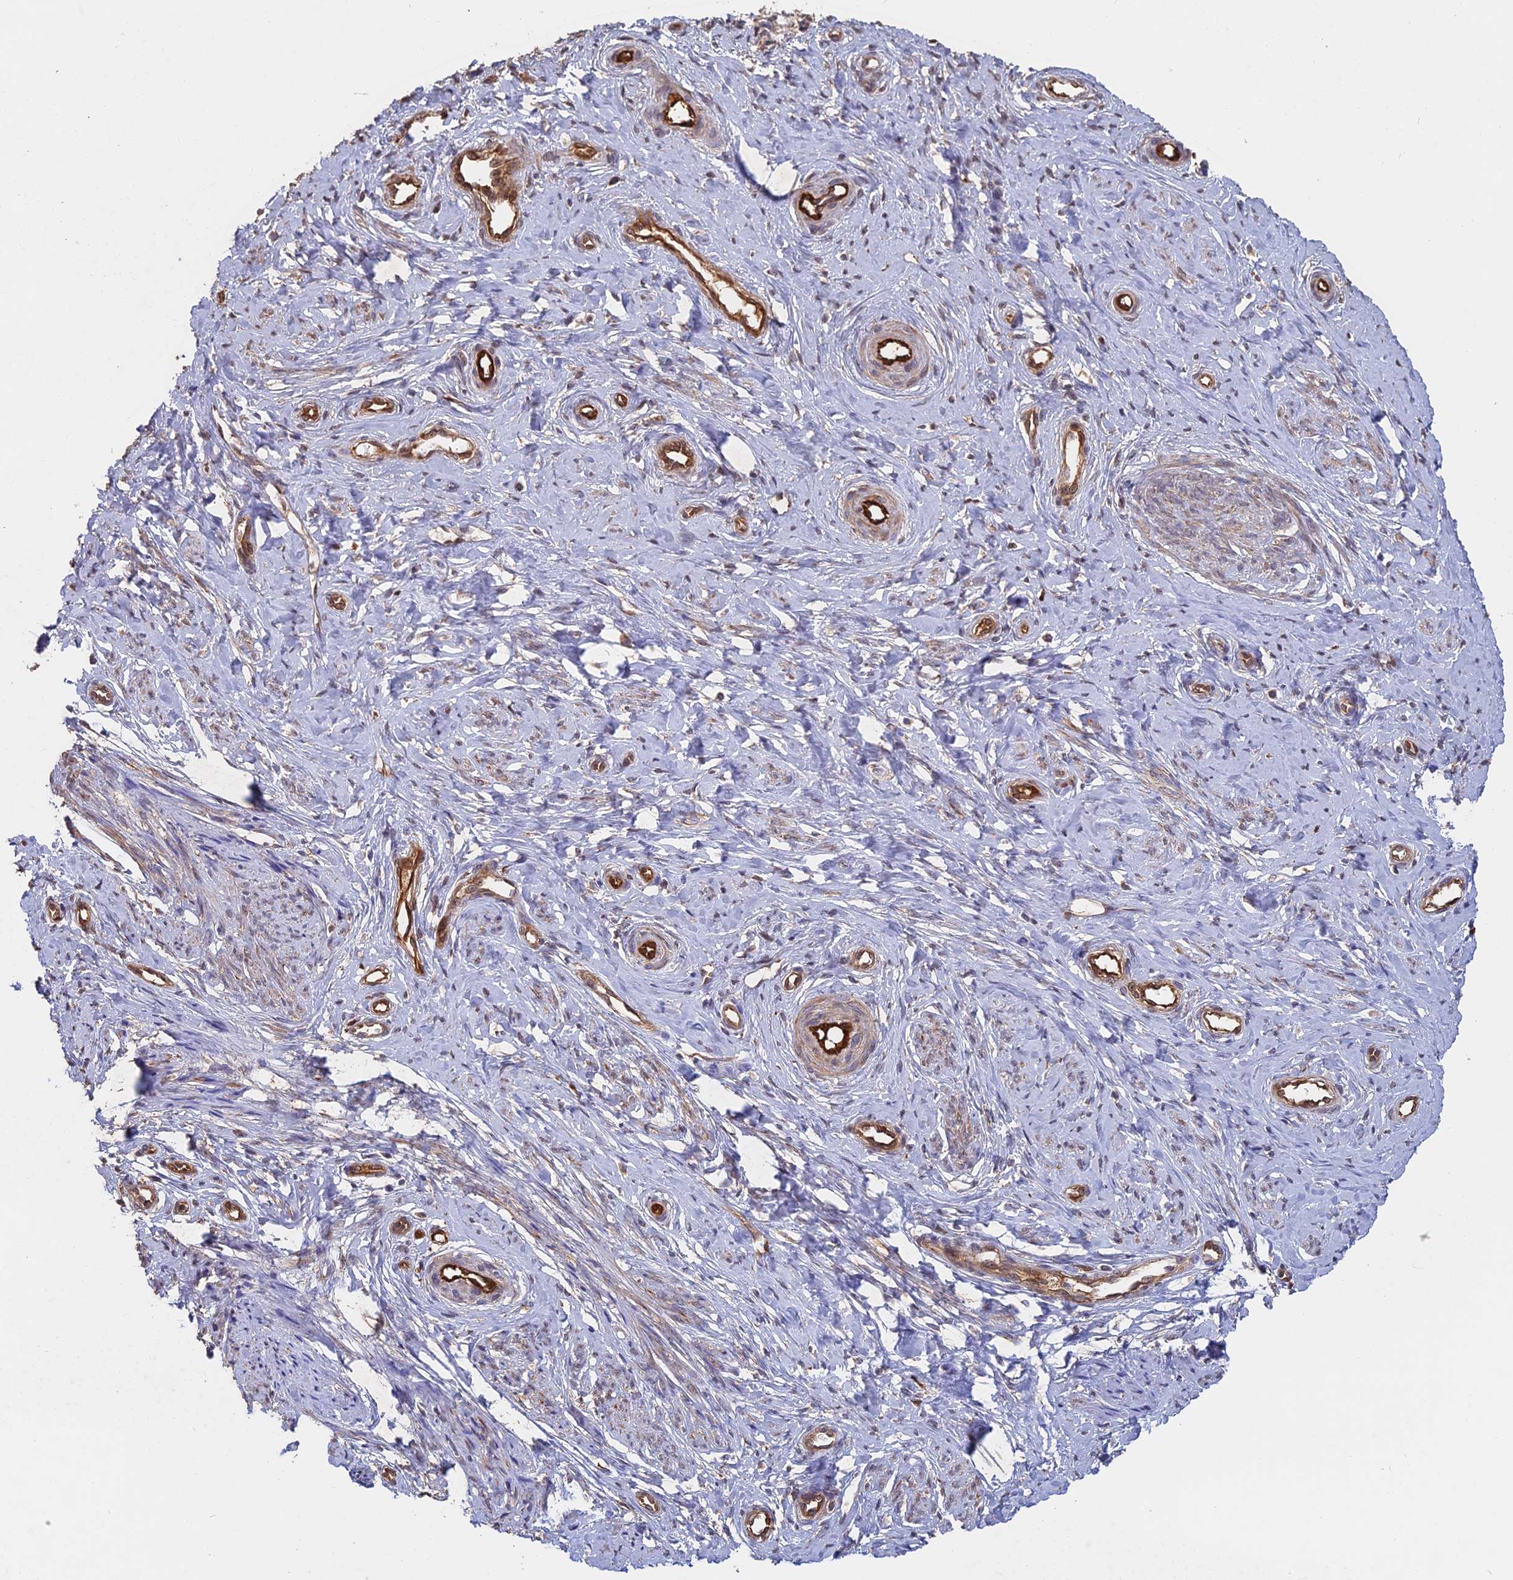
{"staining": {"intensity": "moderate", "quantity": "<25%", "location": "cytoplasmic/membranous"}, "tissue": "cervix", "cell_type": "Glandular cells", "image_type": "normal", "snomed": [{"axis": "morphology", "description": "Normal tissue, NOS"}, {"axis": "topography", "description": "Cervix"}], "caption": "This is an image of IHC staining of benign cervix, which shows moderate expression in the cytoplasmic/membranous of glandular cells.", "gene": "SAC3D1", "patient": {"sex": "female", "age": 36}}